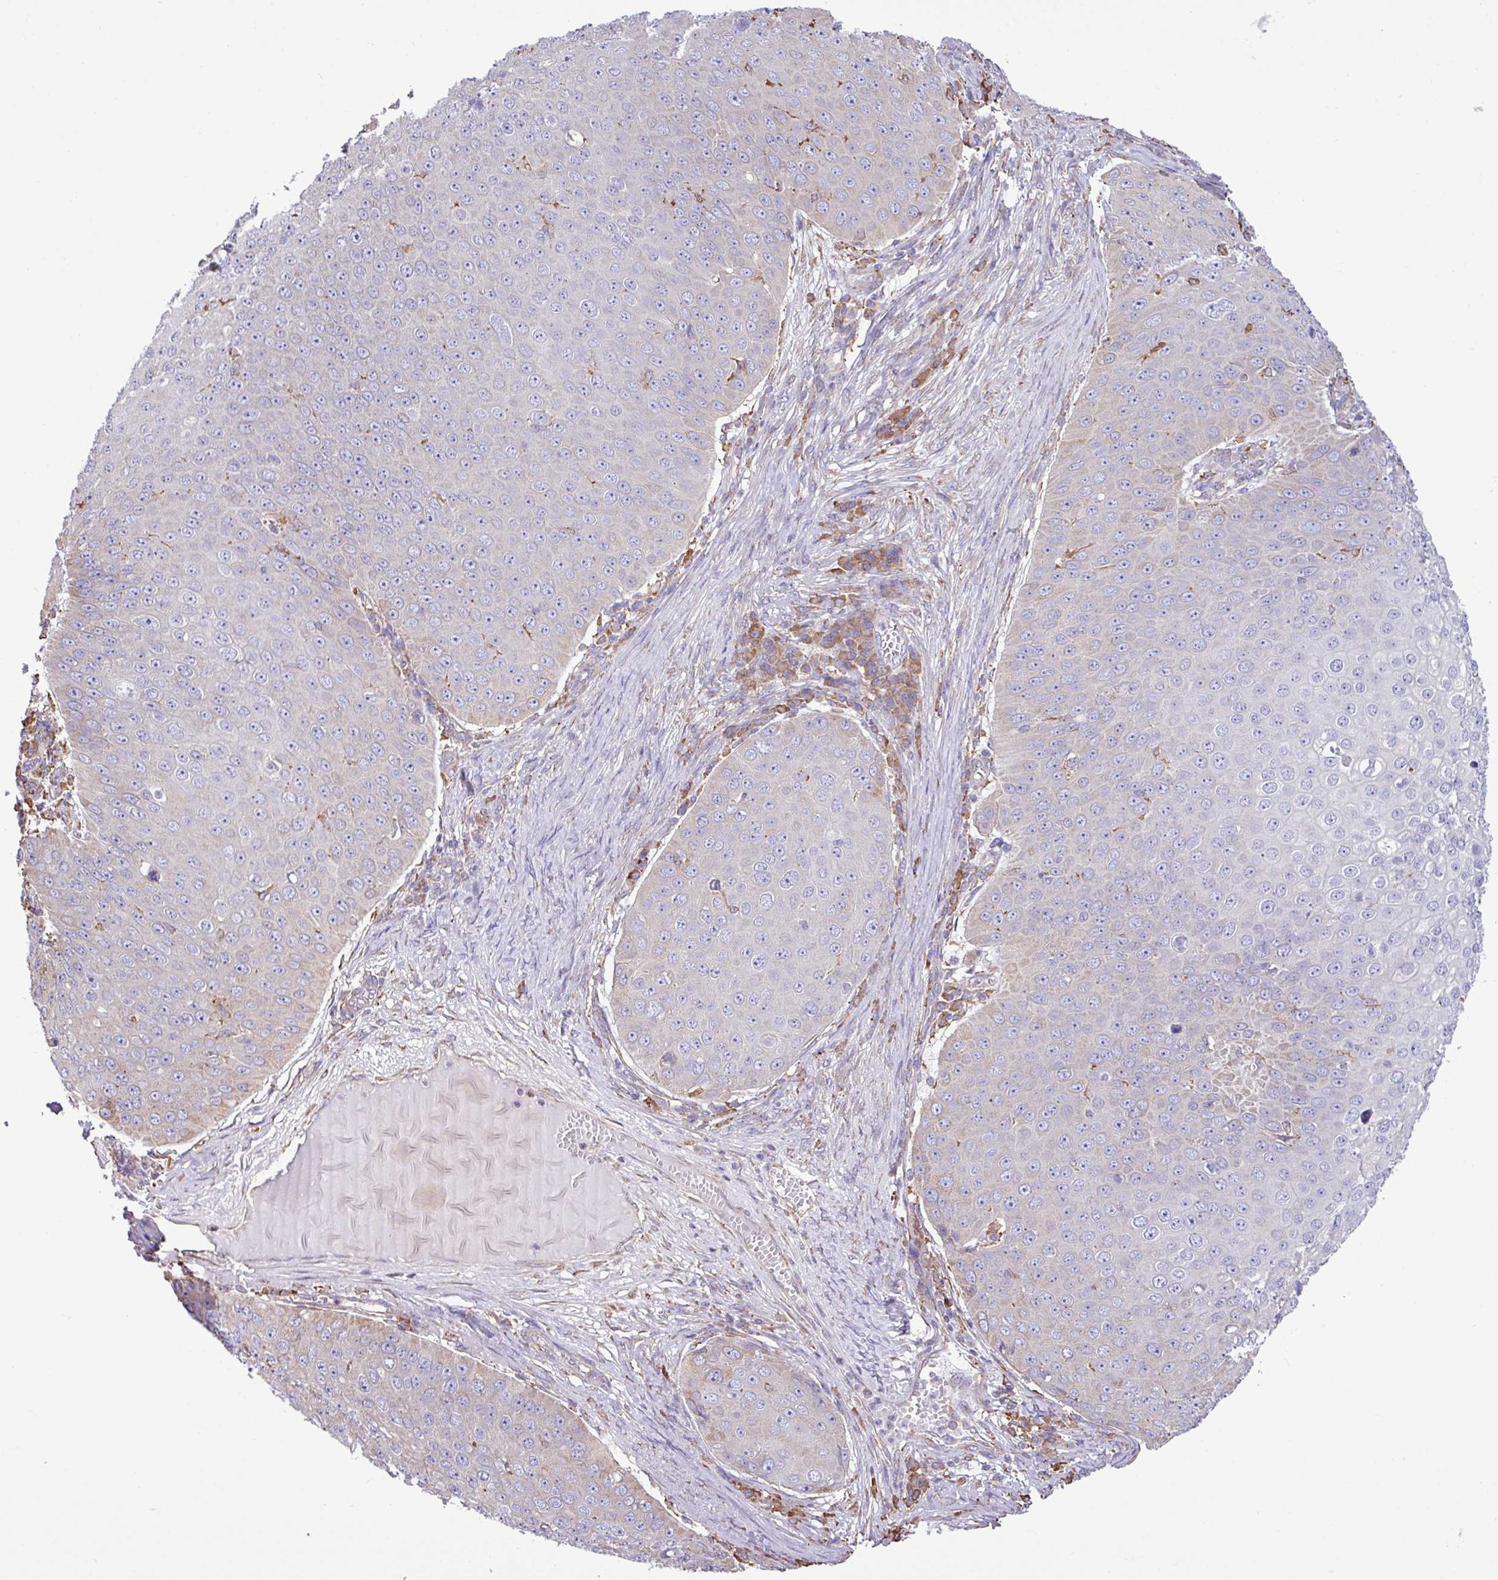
{"staining": {"intensity": "negative", "quantity": "none", "location": "none"}, "tissue": "skin cancer", "cell_type": "Tumor cells", "image_type": "cancer", "snomed": [{"axis": "morphology", "description": "Squamous cell carcinoma, NOS"}, {"axis": "topography", "description": "Skin"}], "caption": "Protein analysis of skin cancer (squamous cell carcinoma) shows no significant positivity in tumor cells.", "gene": "ZSCAN5A", "patient": {"sex": "male", "age": 71}}